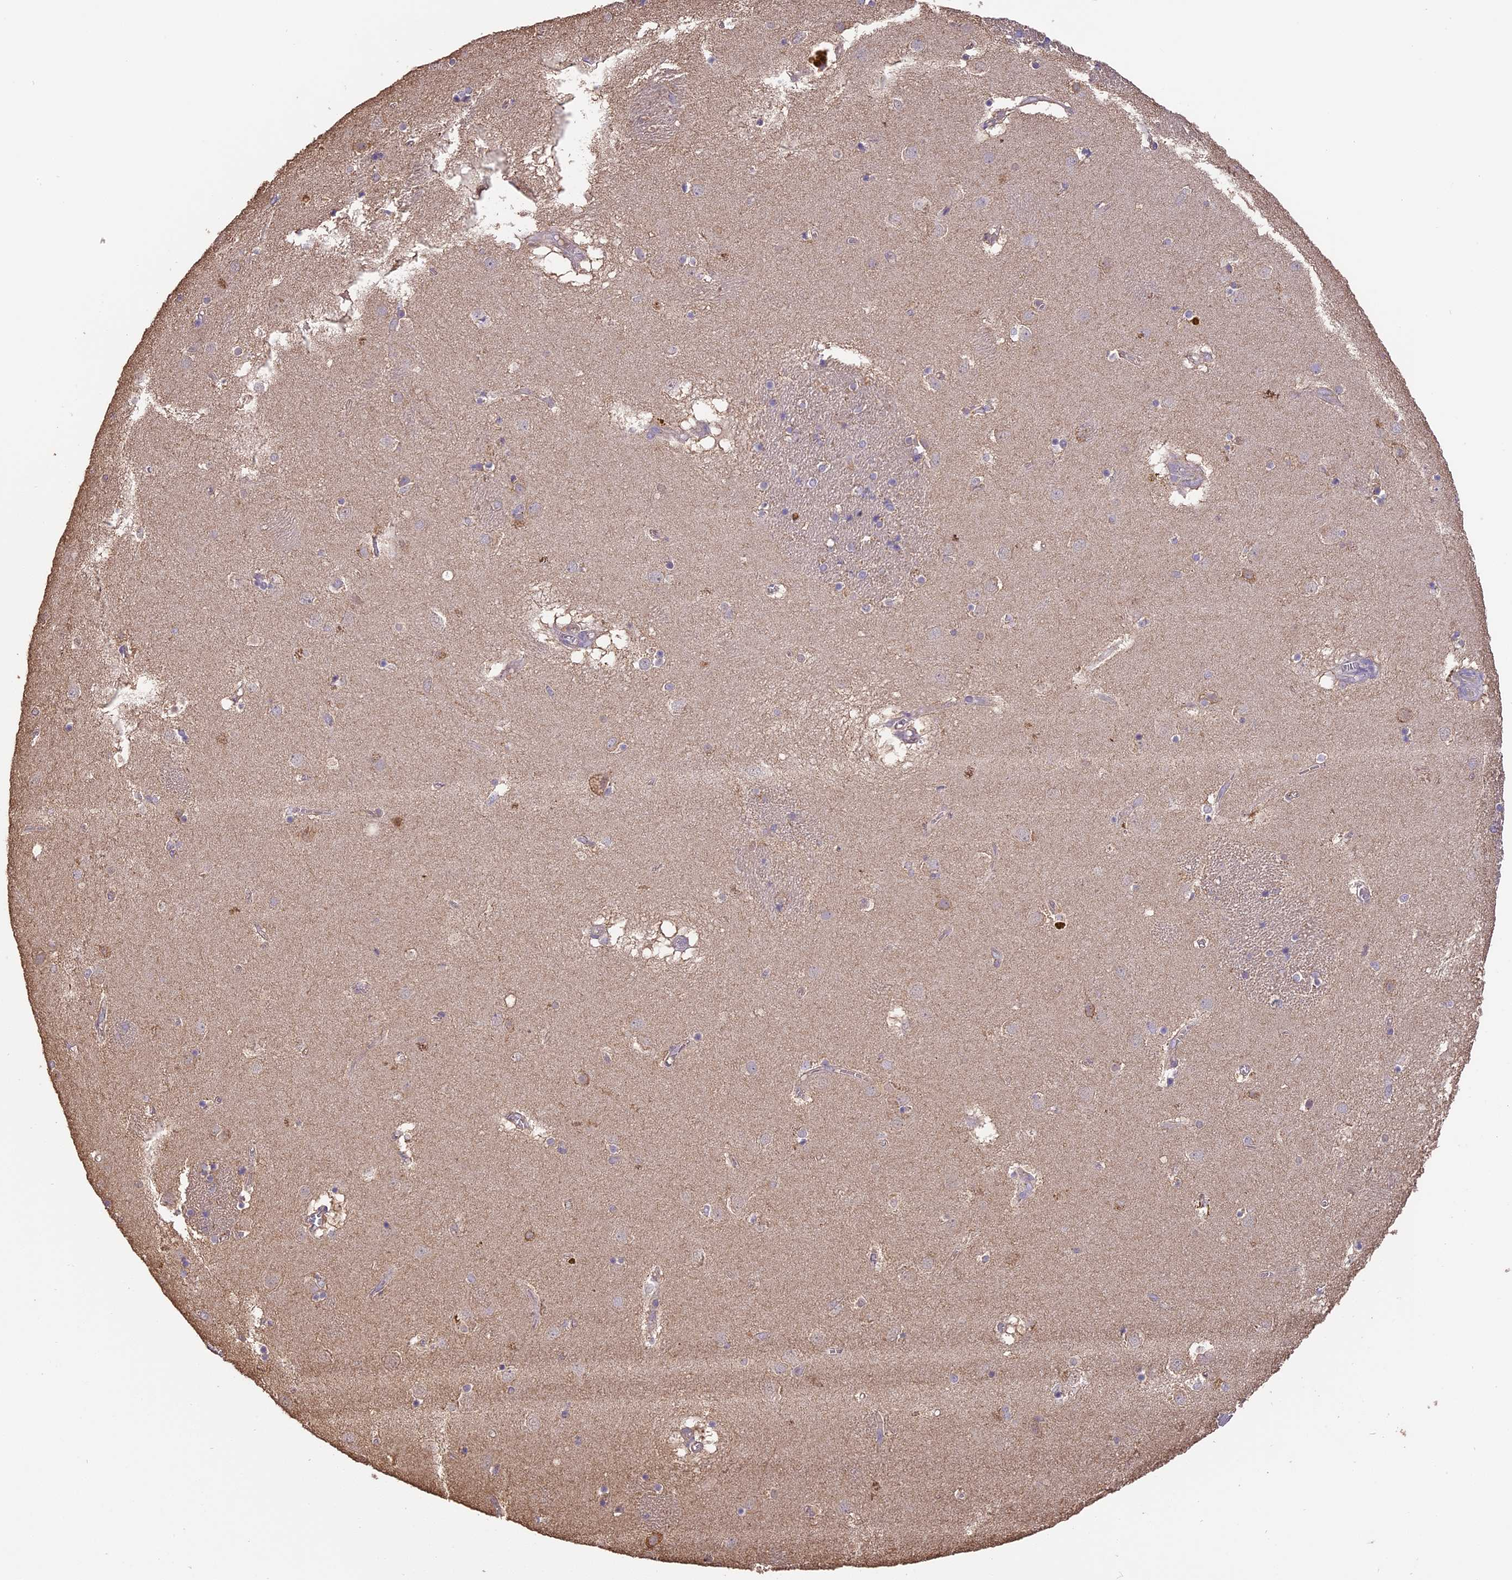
{"staining": {"intensity": "weak", "quantity": "<25%", "location": "cytoplasmic/membranous"}, "tissue": "caudate", "cell_type": "Glial cells", "image_type": "normal", "snomed": [{"axis": "morphology", "description": "Normal tissue, NOS"}, {"axis": "topography", "description": "Lateral ventricle wall"}], "caption": "Caudate stained for a protein using IHC exhibits no positivity glial cells.", "gene": "ARHGAP19", "patient": {"sex": "male", "age": 70}}